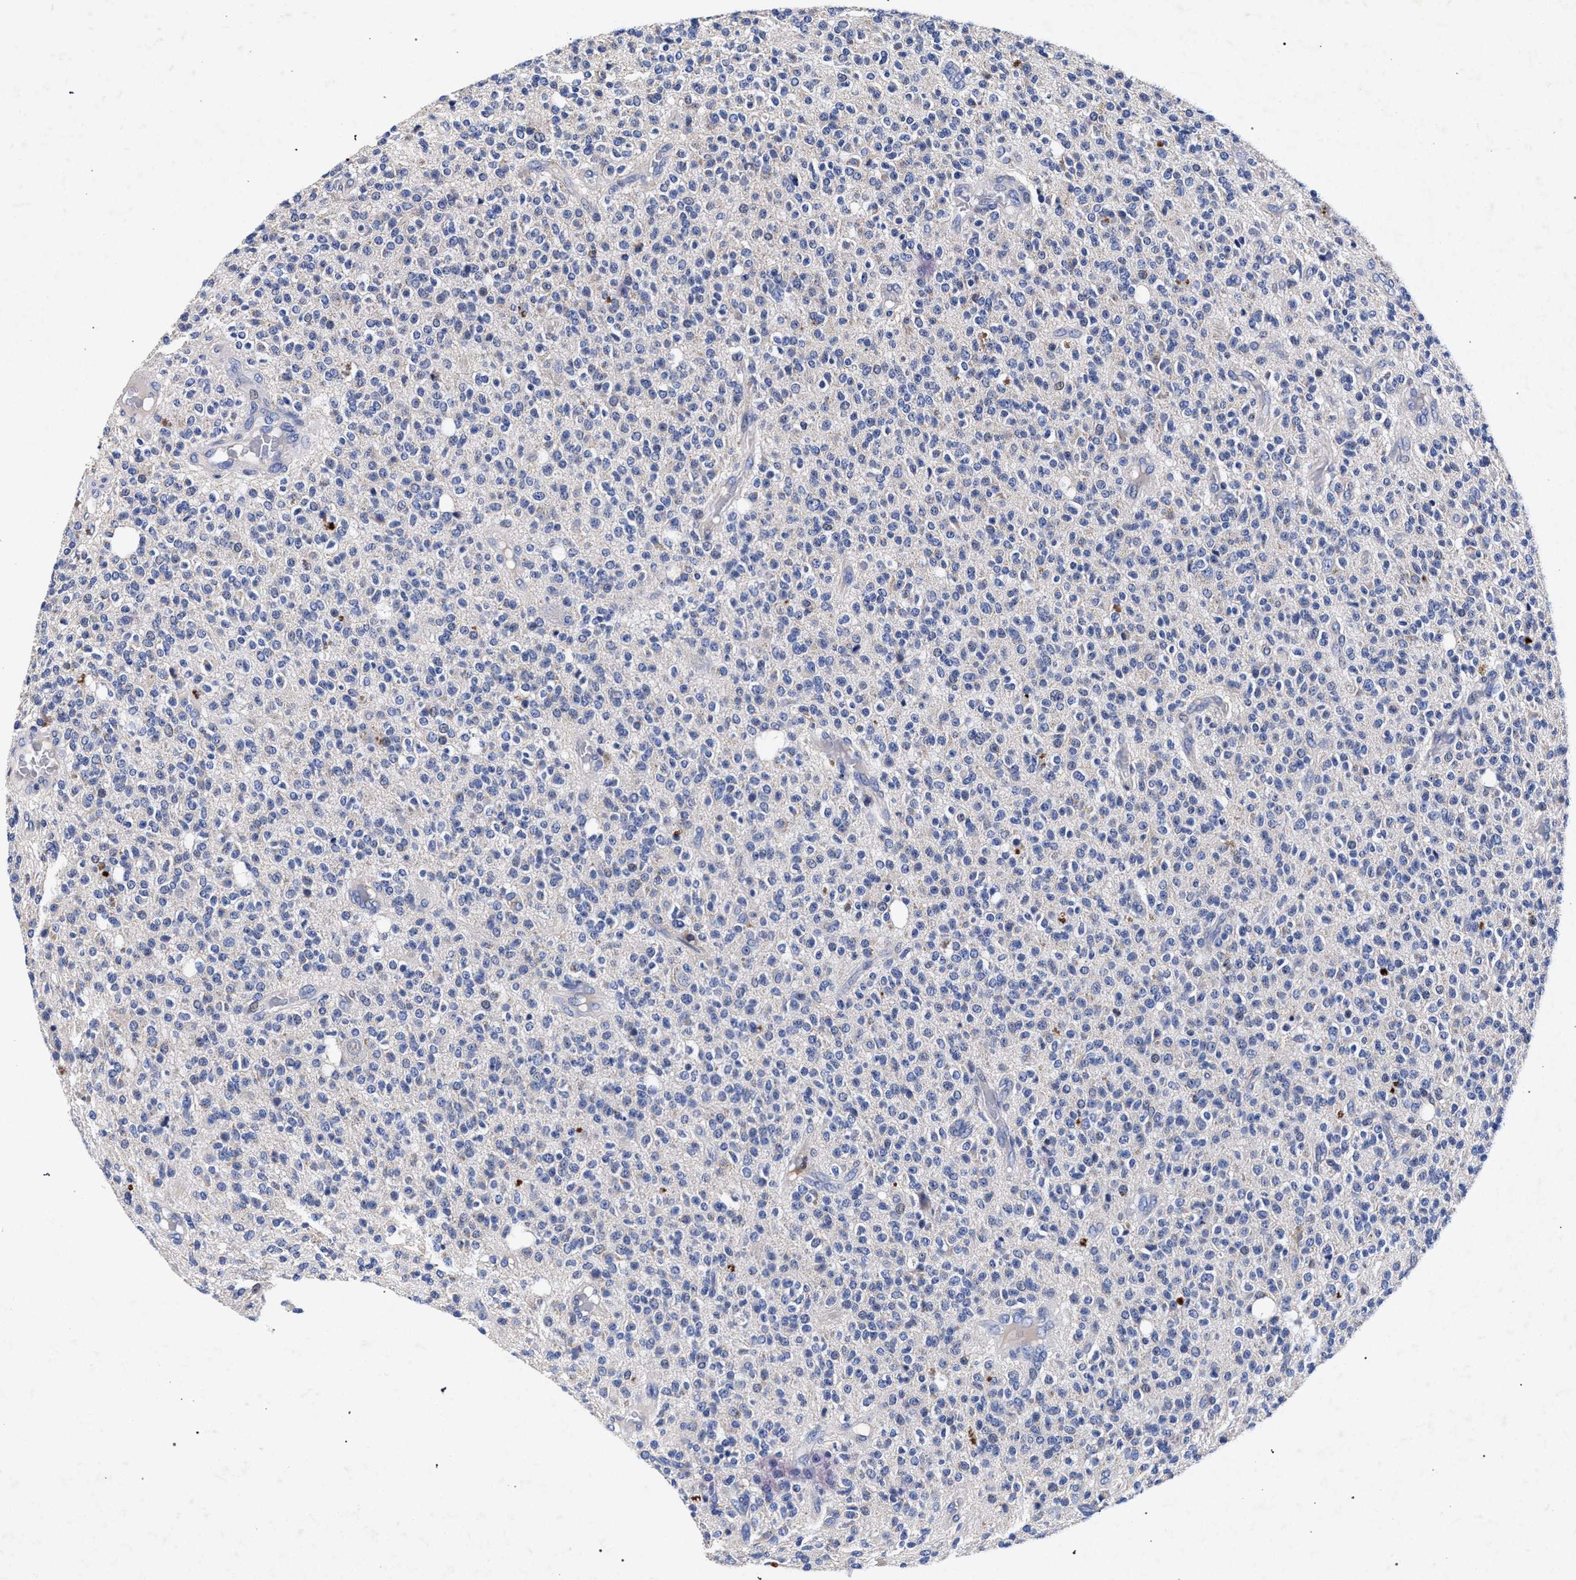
{"staining": {"intensity": "negative", "quantity": "none", "location": "none"}, "tissue": "glioma", "cell_type": "Tumor cells", "image_type": "cancer", "snomed": [{"axis": "morphology", "description": "Glioma, malignant, High grade"}, {"axis": "topography", "description": "Brain"}], "caption": "This is an immunohistochemistry (IHC) micrograph of glioma. There is no expression in tumor cells.", "gene": "HSD17B14", "patient": {"sex": "male", "age": 34}}